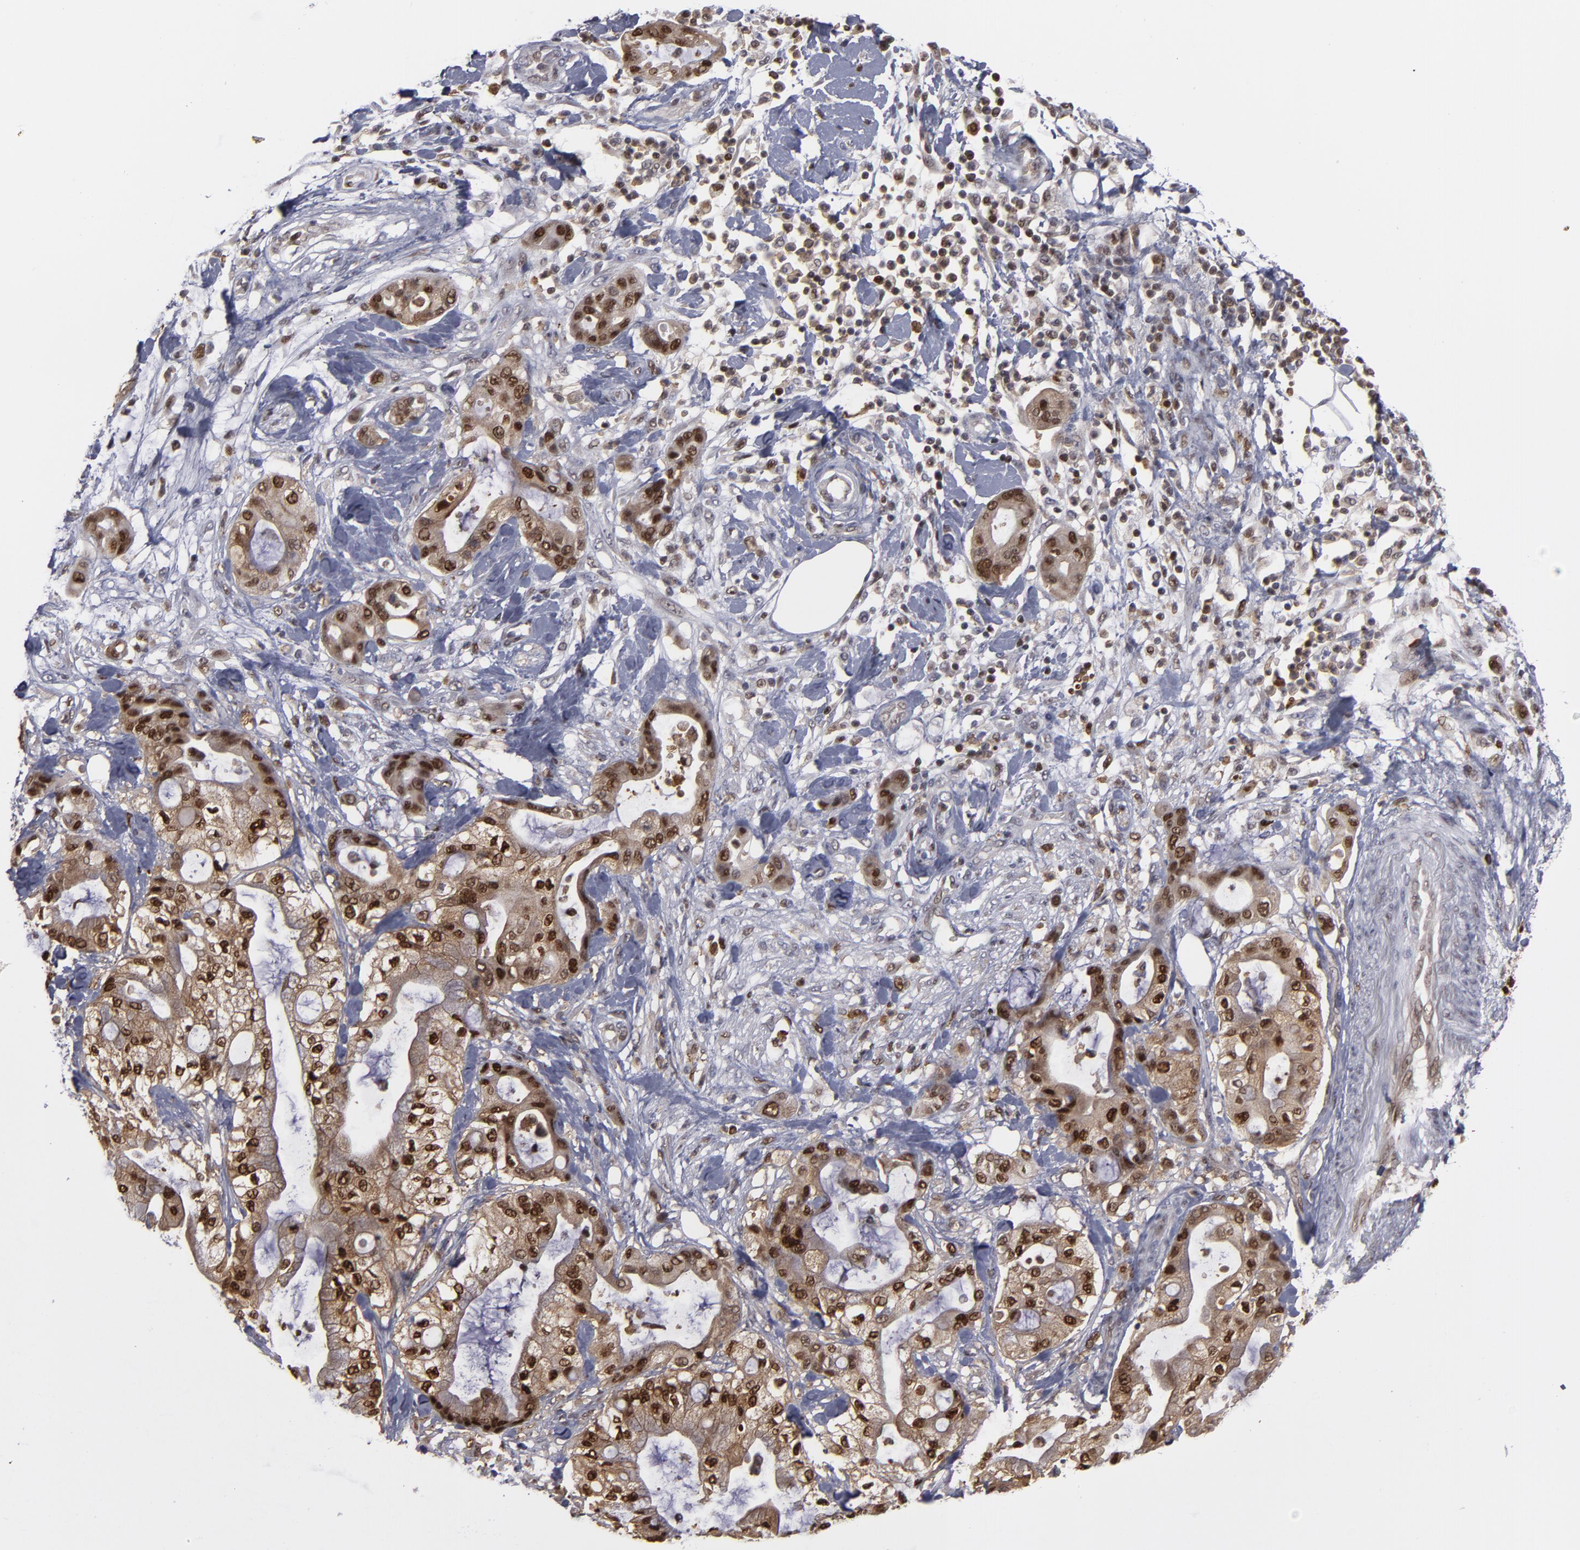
{"staining": {"intensity": "moderate", "quantity": ">75%", "location": "cytoplasmic/membranous,nuclear"}, "tissue": "pancreatic cancer", "cell_type": "Tumor cells", "image_type": "cancer", "snomed": [{"axis": "morphology", "description": "Adenocarcinoma, NOS"}, {"axis": "morphology", "description": "Adenocarcinoma, metastatic, NOS"}, {"axis": "topography", "description": "Lymph node"}, {"axis": "topography", "description": "Pancreas"}, {"axis": "topography", "description": "Duodenum"}], "caption": "This histopathology image reveals immunohistochemistry (IHC) staining of human adenocarcinoma (pancreatic), with medium moderate cytoplasmic/membranous and nuclear expression in about >75% of tumor cells.", "gene": "GSR", "patient": {"sex": "female", "age": 64}}